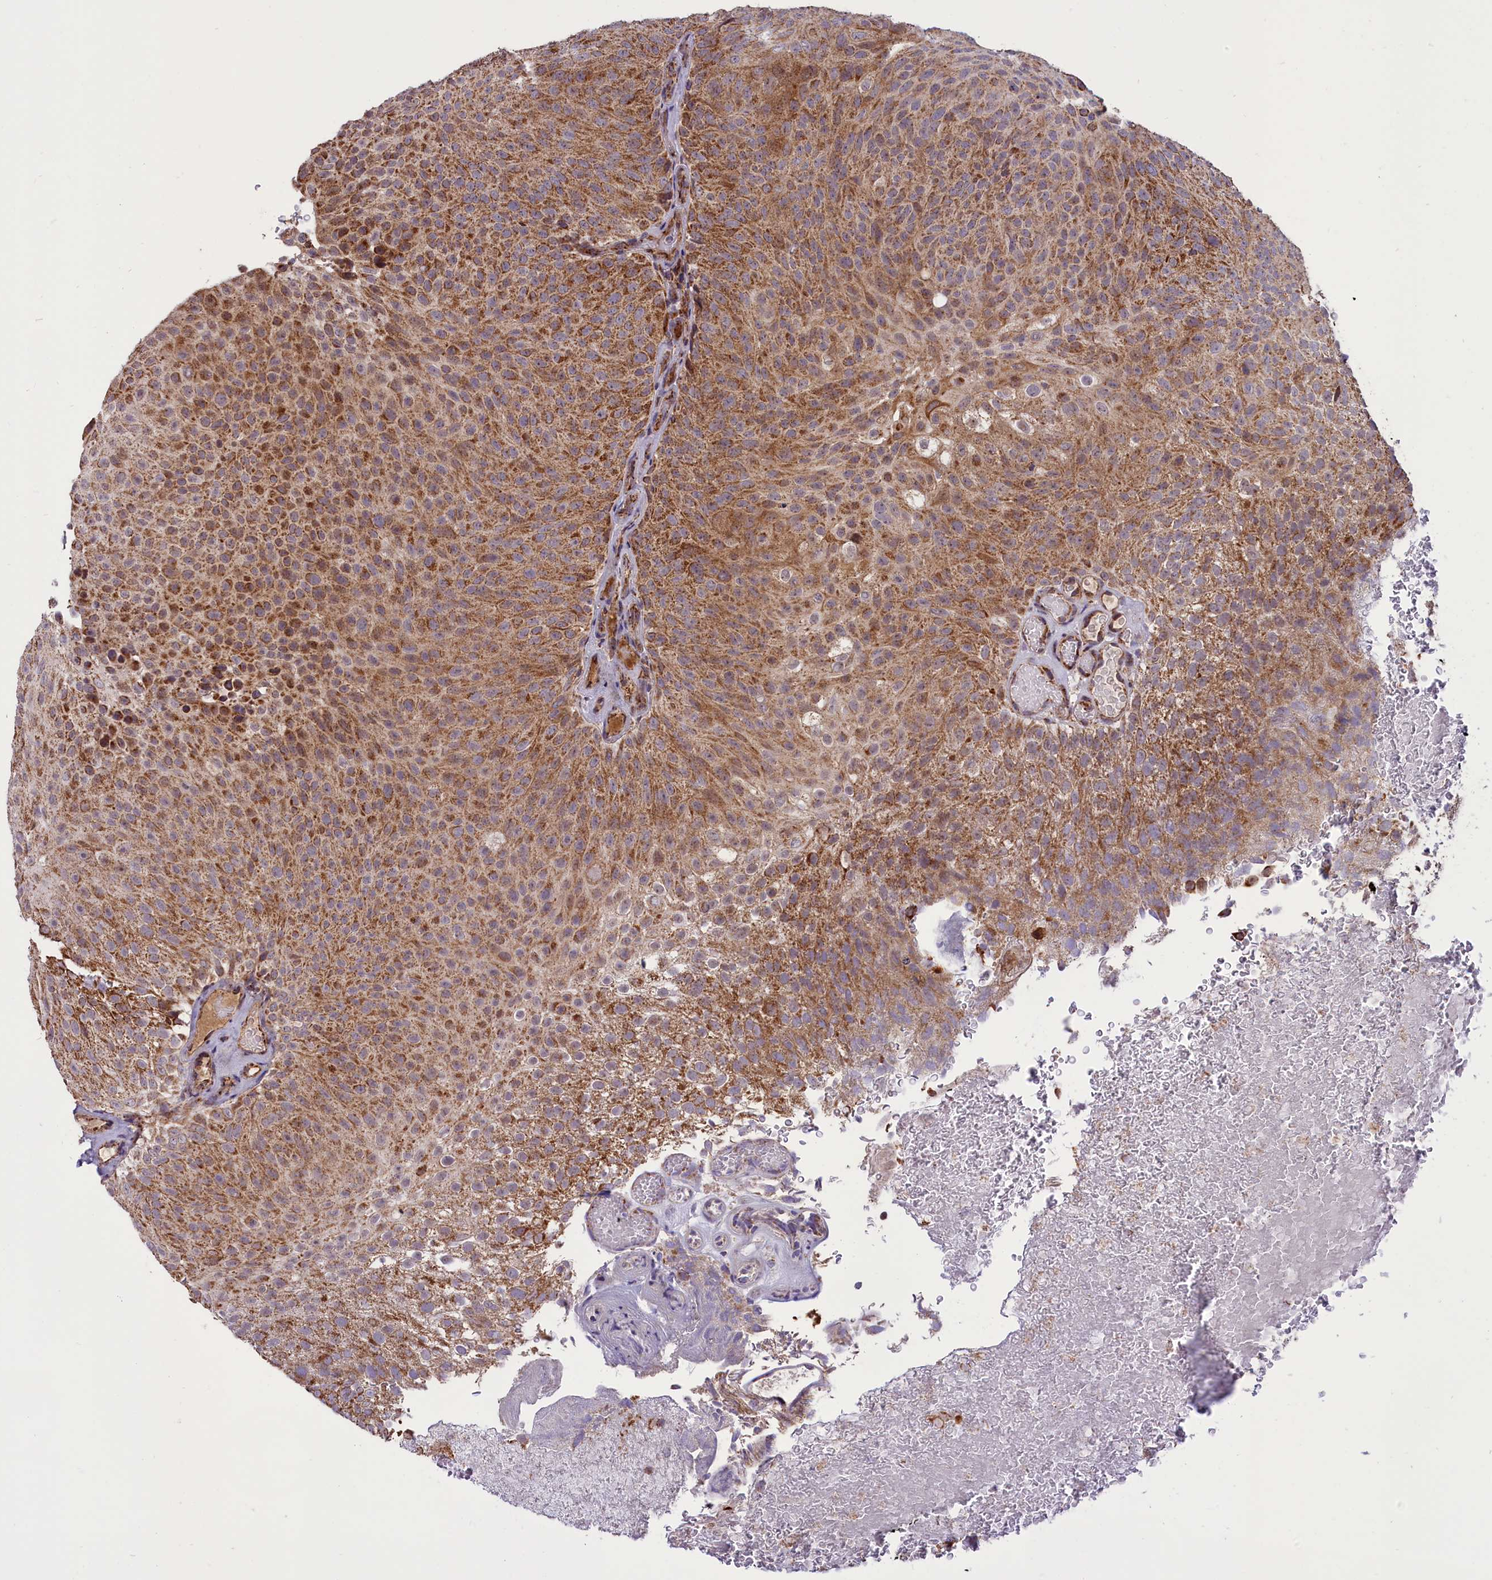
{"staining": {"intensity": "moderate", "quantity": ">75%", "location": "cytoplasmic/membranous"}, "tissue": "urothelial cancer", "cell_type": "Tumor cells", "image_type": "cancer", "snomed": [{"axis": "morphology", "description": "Urothelial carcinoma, Low grade"}, {"axis": "topography", "description": "Urinary bladder"}], "caption": "High-magnification brightfield microscopy of low-grade urothelial carcinoma stained with DAB (3,3'-diaminobenzidine) (brown) and counterstained with hematoxylin (blue). tumor cells exhibit moderate cytoplasmic/membranous positivity is appreciated in approximately>75% of cells.", "gene": "GLRX5", "patient": {"sex": "male", "age": 78}}